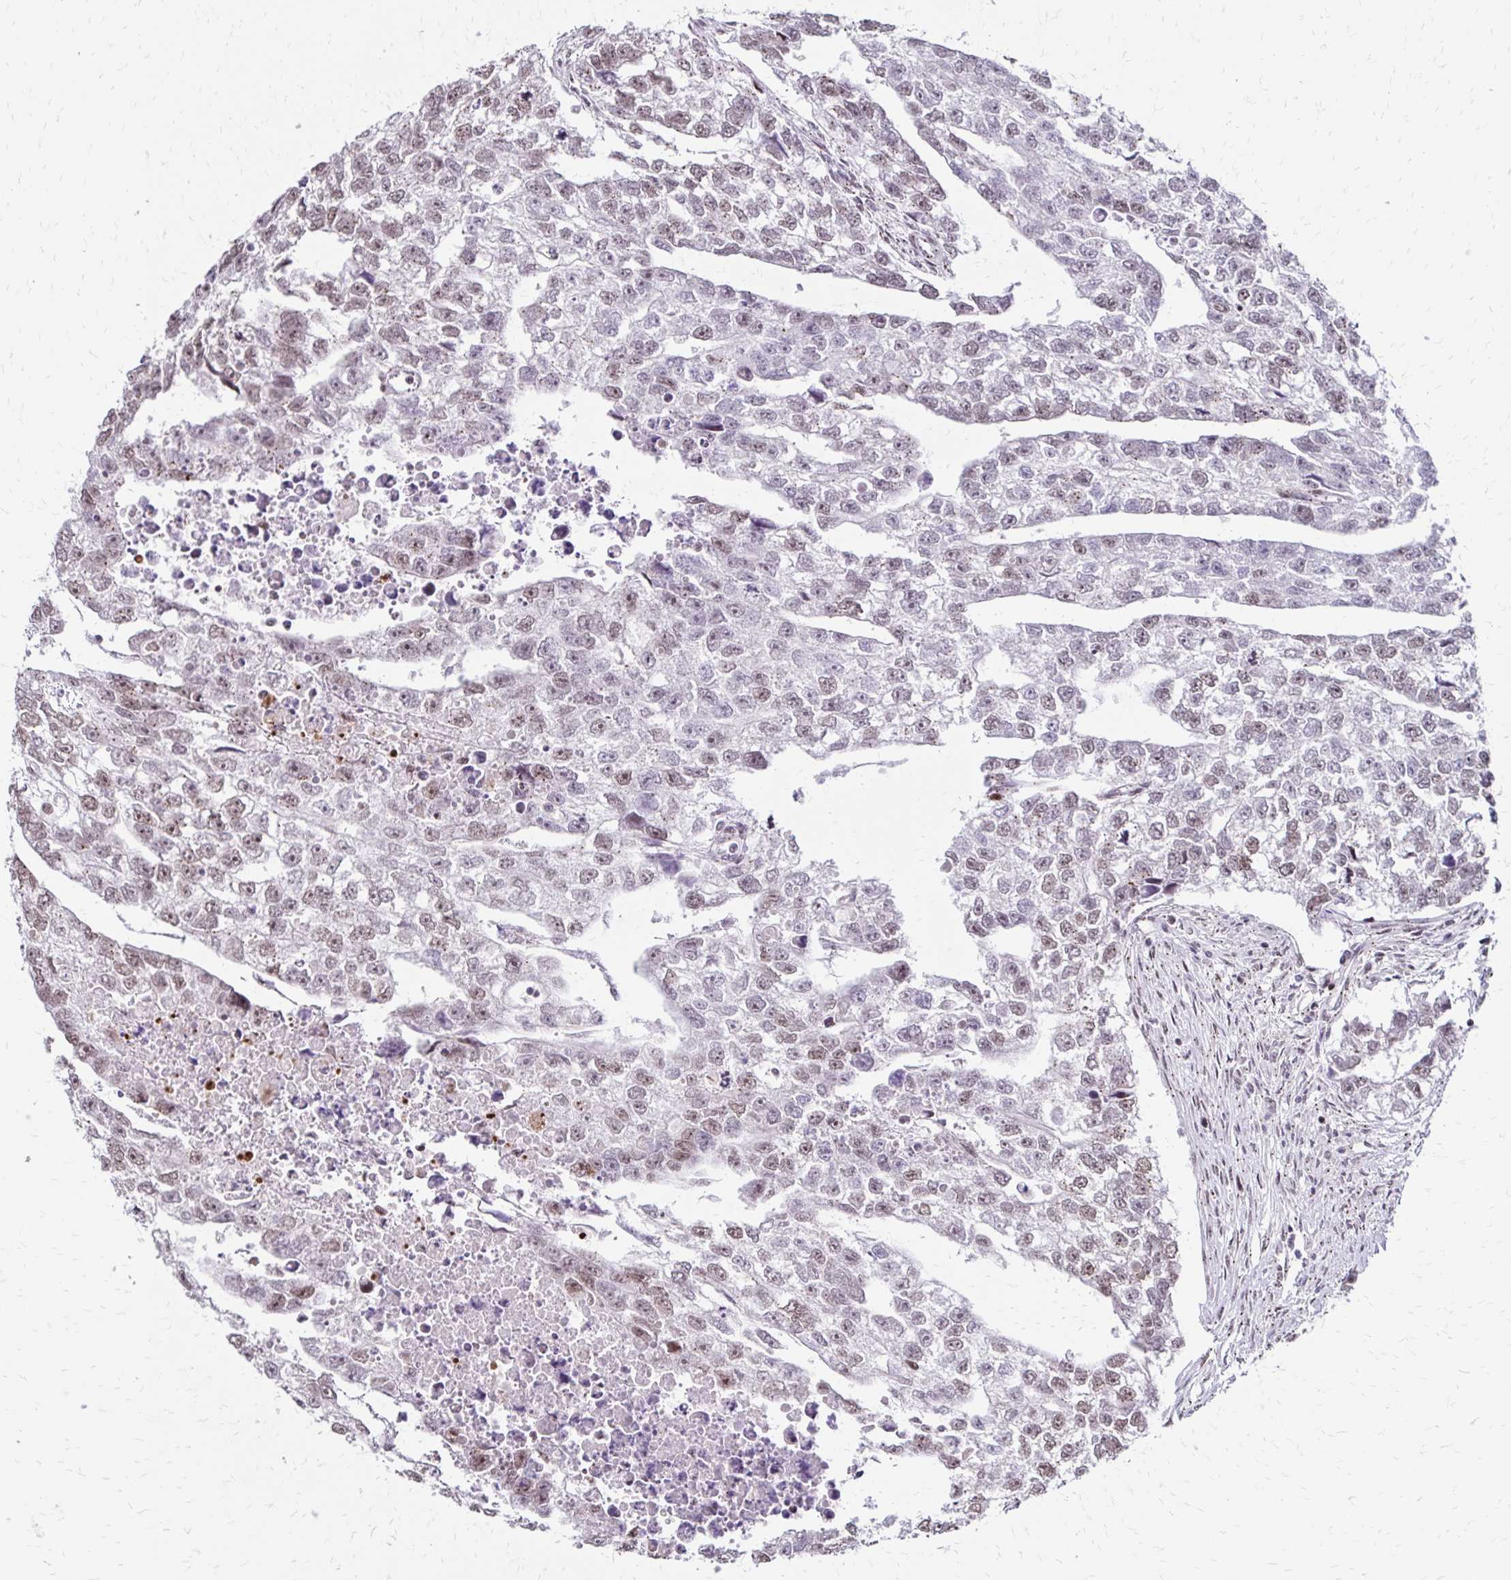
{"staining": {"intensity": "weak", "quantity": "25%-75%", "location": "nuclear"}, "tissue": "testis cancer", "cell_type": "Tumor cells", "image_type": "cancer", "snomed": [{"axis": "morphology", "description": "Carcinoma, Embryonal, NOS"}, {"axis": "morphology", "description": "Teratoma, malignant, NOS"}, {"axis": "topography", "description": "Testis"}], "caption": "Protein positivity by immunohistochemistry (IHC) displays weak nuclear staining in approximately 25%-75% of tumor cells in testis malignant teratoma. The staining was performed using DAB, with brown indicating positive protein expression. Nuclei are stained blue with hematoxylin.", "gene": "TOB1", "patient": {"sex": "male", "age": 44}}